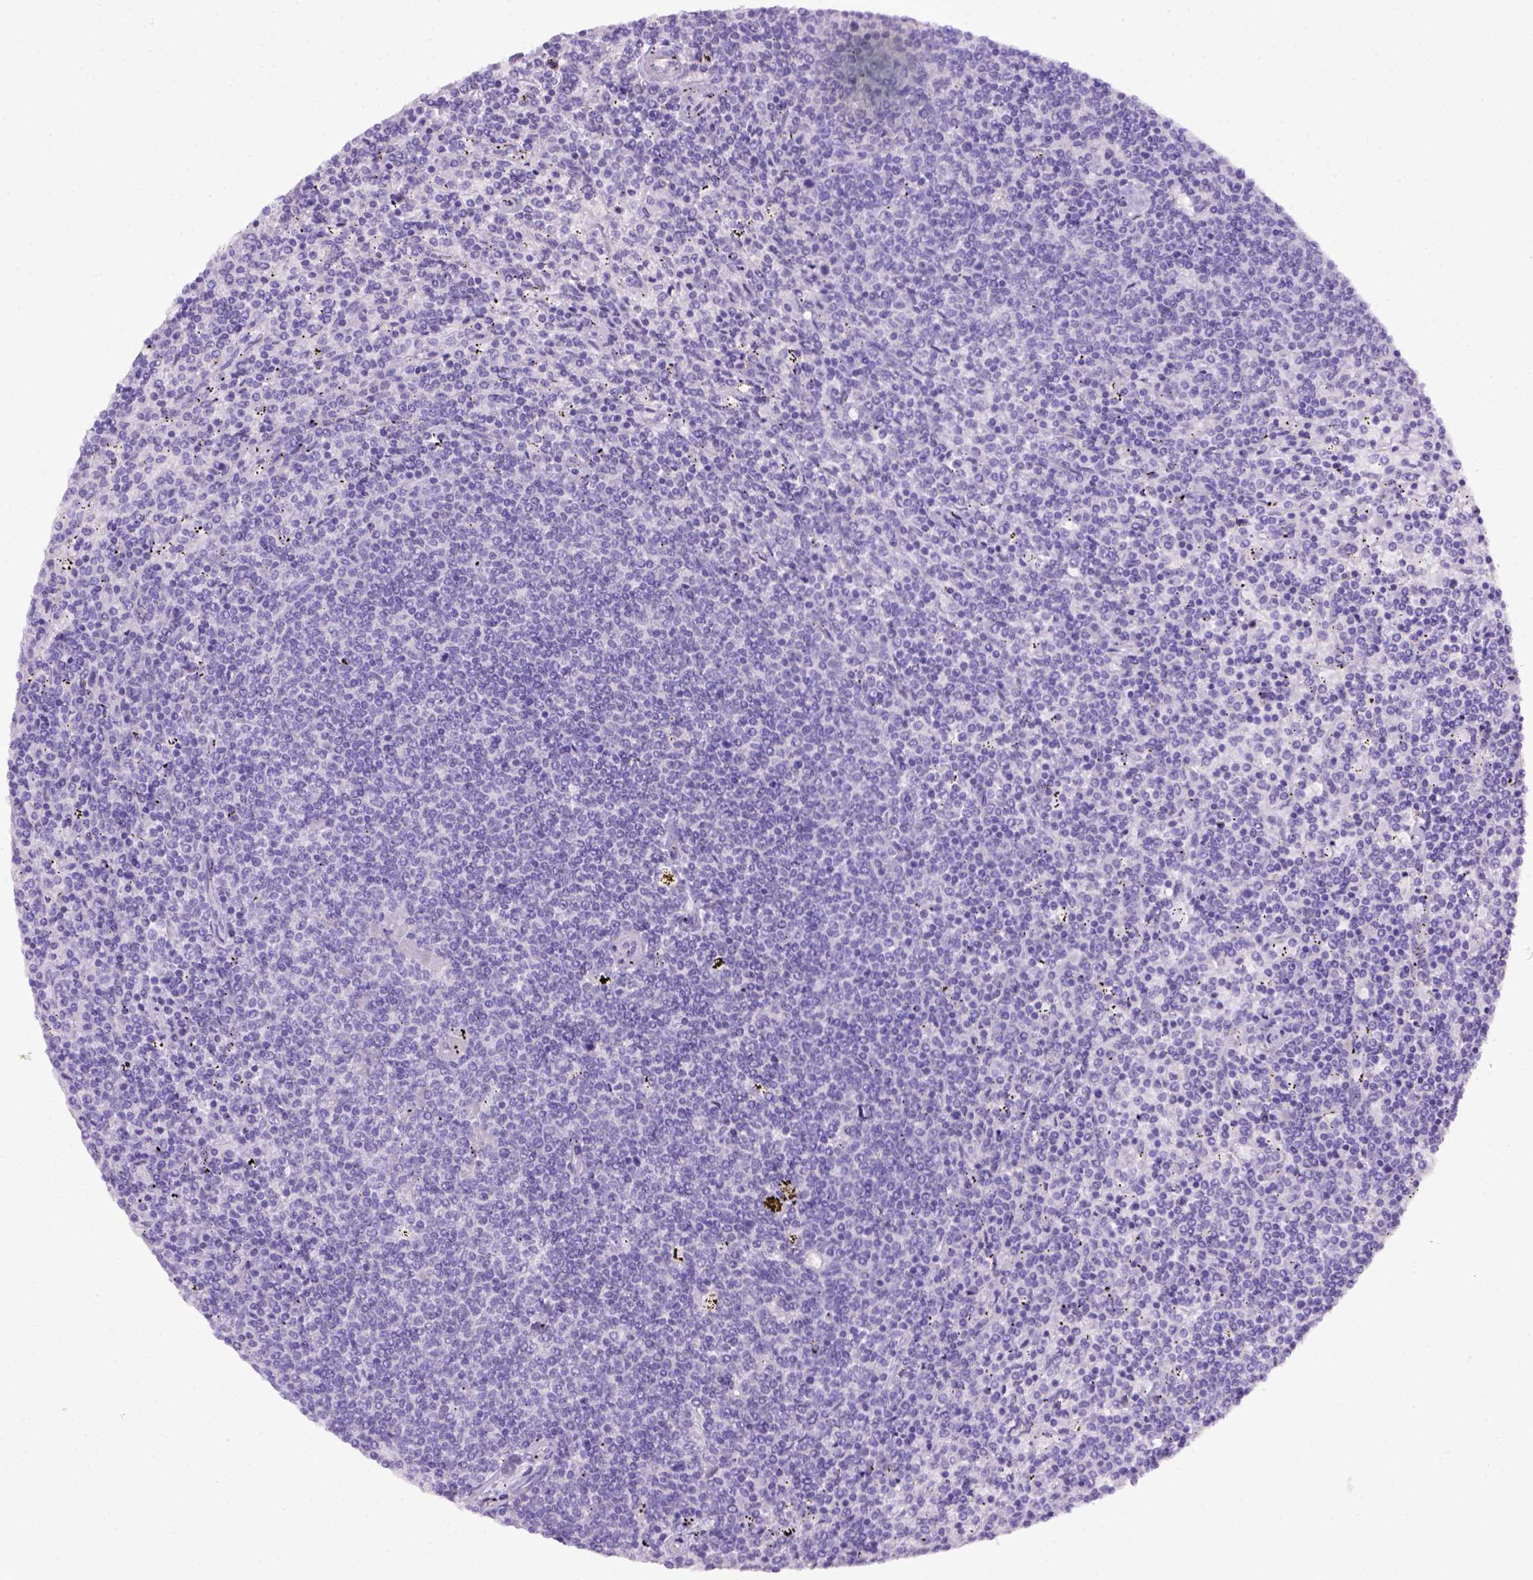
{"staining": {"intensity": "negative", "quantity": "none", "location": "none"}, "tissue": "lymphoma", "cell_type": "Tumor cells", "image_type": "cancer", "snomed": [{"axis": "morphology", "description": "Malignant lymphoma, non-Hodgkin's type, Low grade"}, {"axis": "topography", "description": "Spleen"}], "caption": "A histopathology image of lymphoma stained for a protein shows no brown staining in tumor cells.", "gene": "ITIH4", "patient": {"sex": "female", "age": 50}}